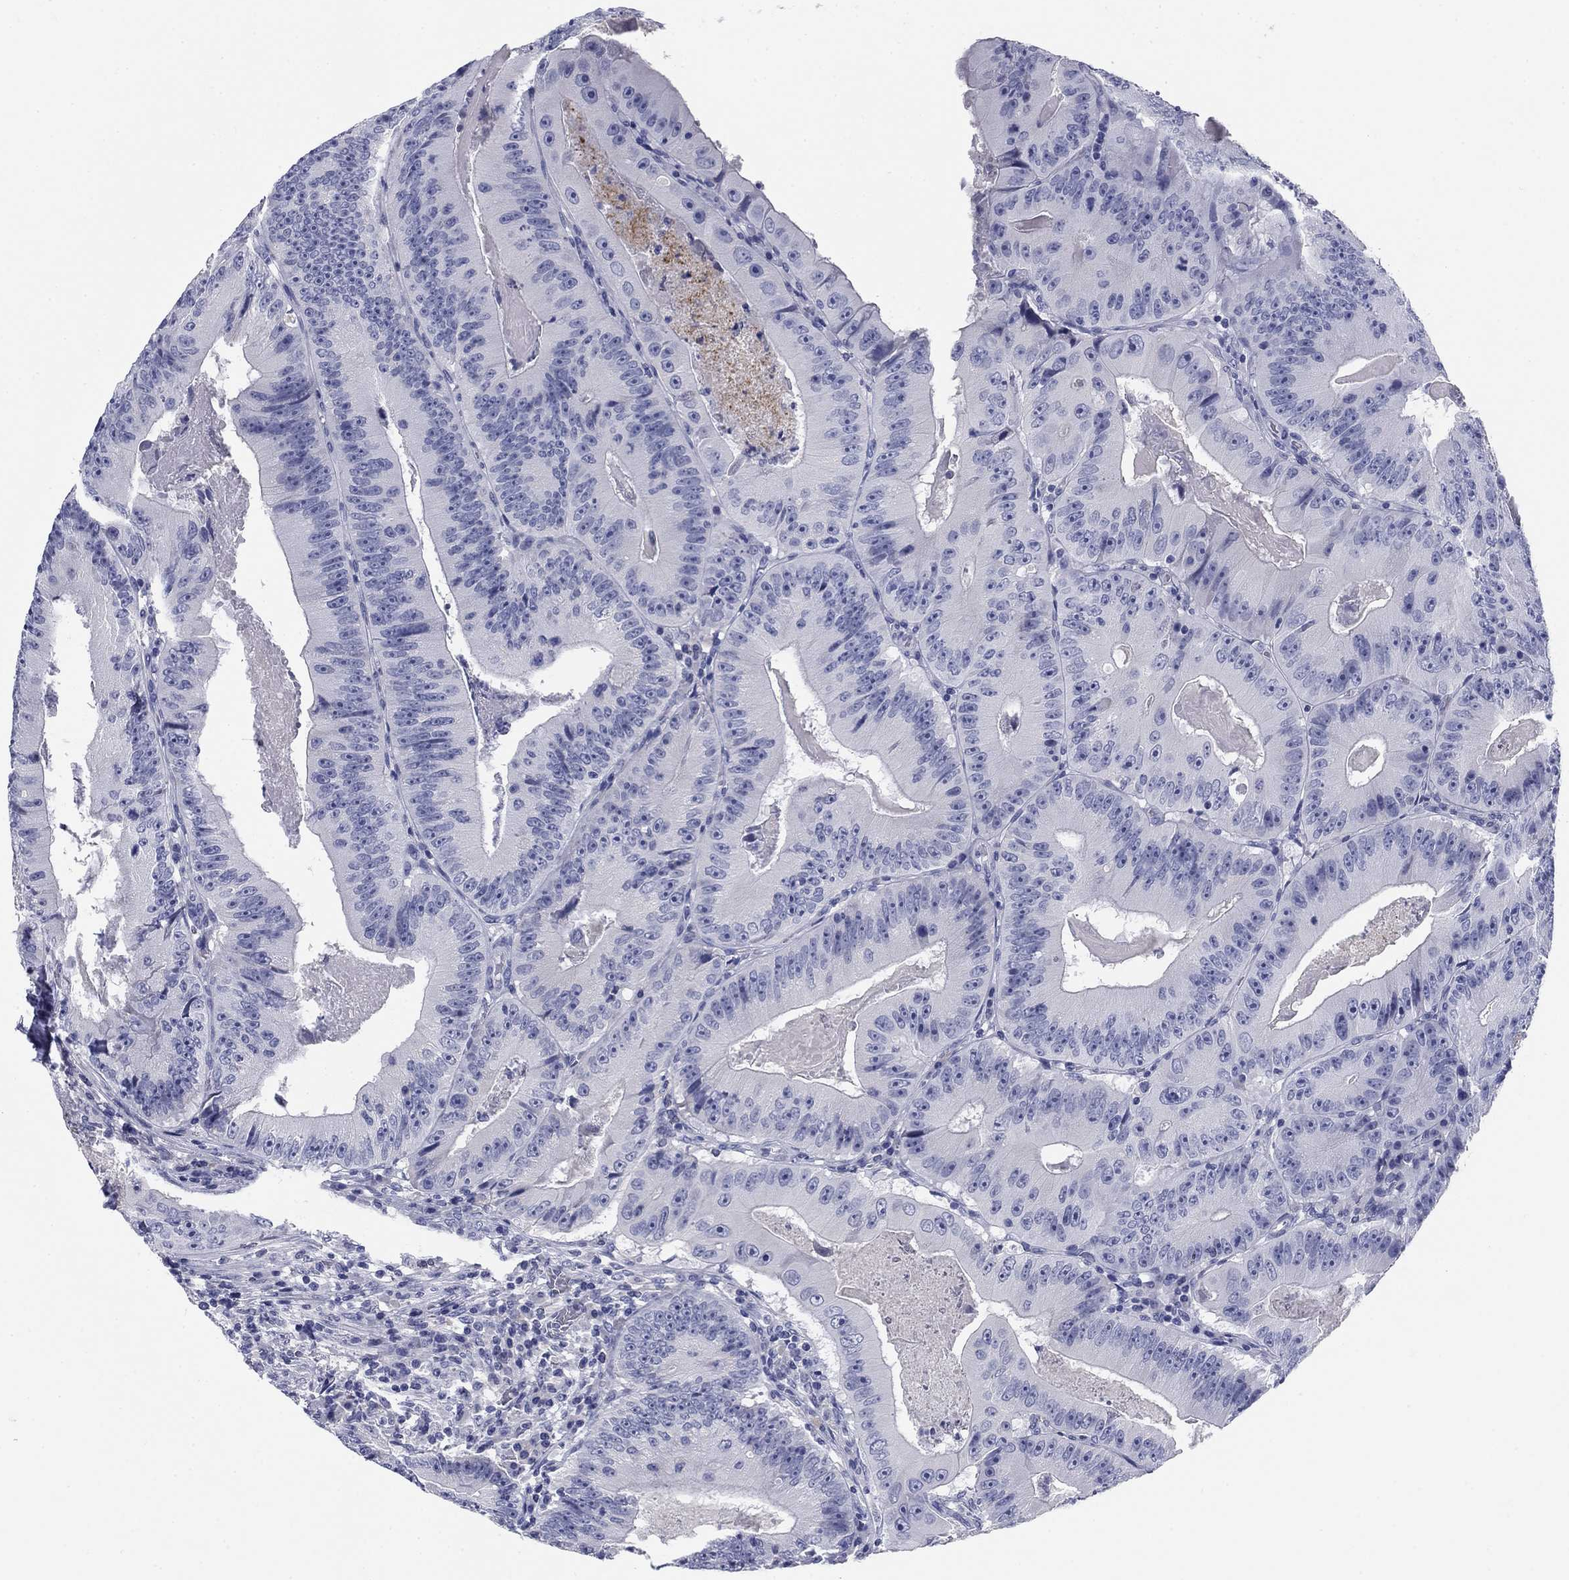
{"staining": {"intensity": "negative", "quantity": "none", "location": "none"}, "tissue": "colorectal cancer", "cell_type": "Tumor cells", "image_type": "cancer", "snomed": [{"axis": "morphology", "description": "Adenocarcinoma, NOS"}, {"axis": "topography", "description": "Colon"}], "caption": "DAB immunohistochemical staining of human colorectal adenocarcinoma displays no significant expression in tumor cells.", "gene": "KCNH1", "patient": {"sex": "female", "age": 86}}